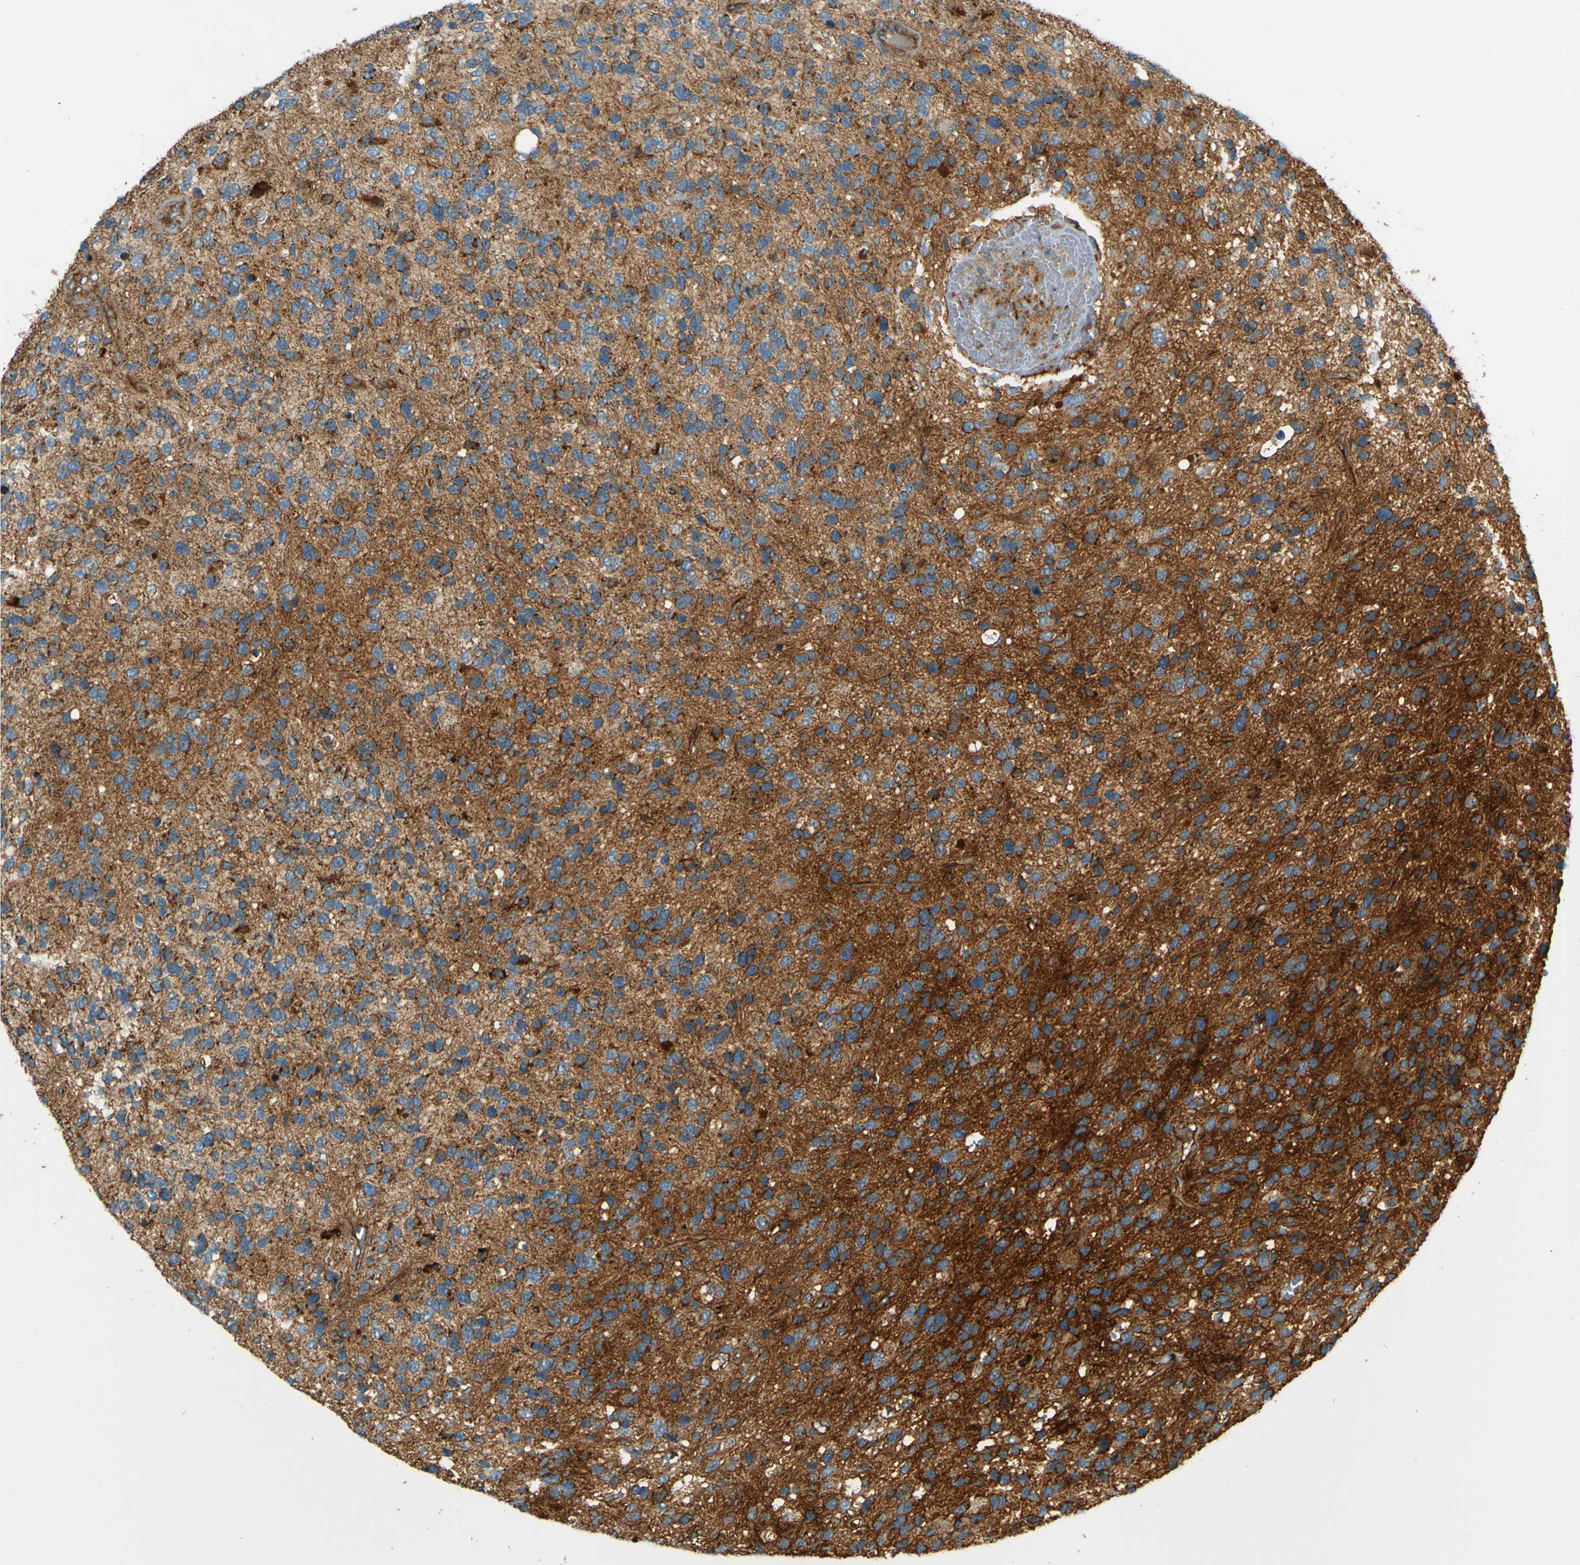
{"staining": {"intensity": "strong", "quantity": "<25%", "location": "cytoplasmic/membranous"}, "tissue": "glioma", "cell_type": "Tumor cells", "image_type": "cancer", "snomed": [{"axis": "morphology", "description": "Glioma, malignant, High grade"}, {"axis": "topography", "description": "Brain"}], "caption": "IHC histopathology image of neoplastic tissue: malignant glioma (high-grade) stained using IHC displays medium levels of strong protein expression localized specifically in the cytoplasmic/membranous of tumor cells, appearing as a cytoplasmic/membranous brown color.", "gene": "DNAJC5", "patient": {"sex": "female", "age": 58}}